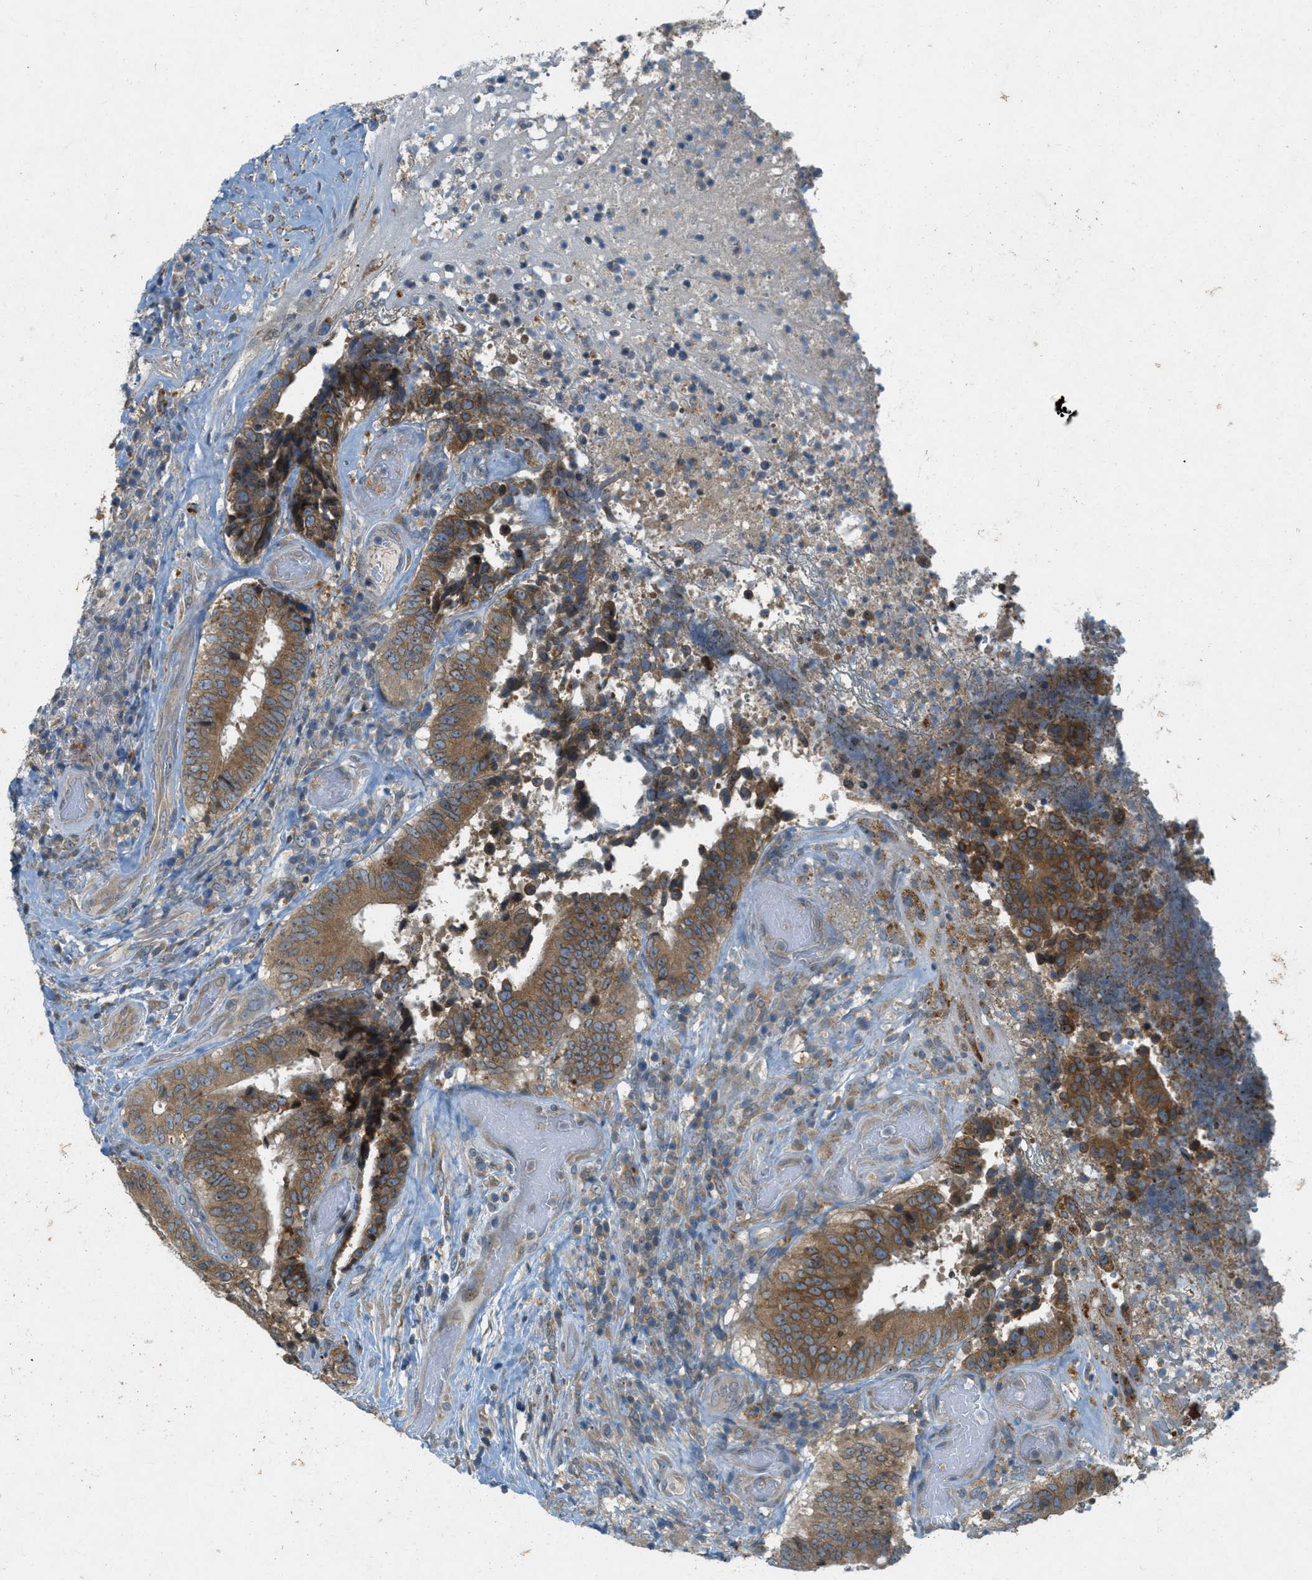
{"staining": {"intensity": "moderate", "quantity": ">75%", "location": "cytoplasmic/membranous"}, "tissue": "colorectal cancer", "cell_type": "Tumor cells", "image_type": "cancer", "snomed": [{"axis": "morphology", "description": "Adenocarcinoma, NOS"}, {"axis": "topography", "description": "Rectum"}], "caption": "Colorectal cancer stained with immunohistochemistry (IHC) displays moderate cytoplasmic/membranous expression in approximately >75% of tumor cells.", "gene": "SIGMAR1", "patient": {"sex": "male", "age": 72}}